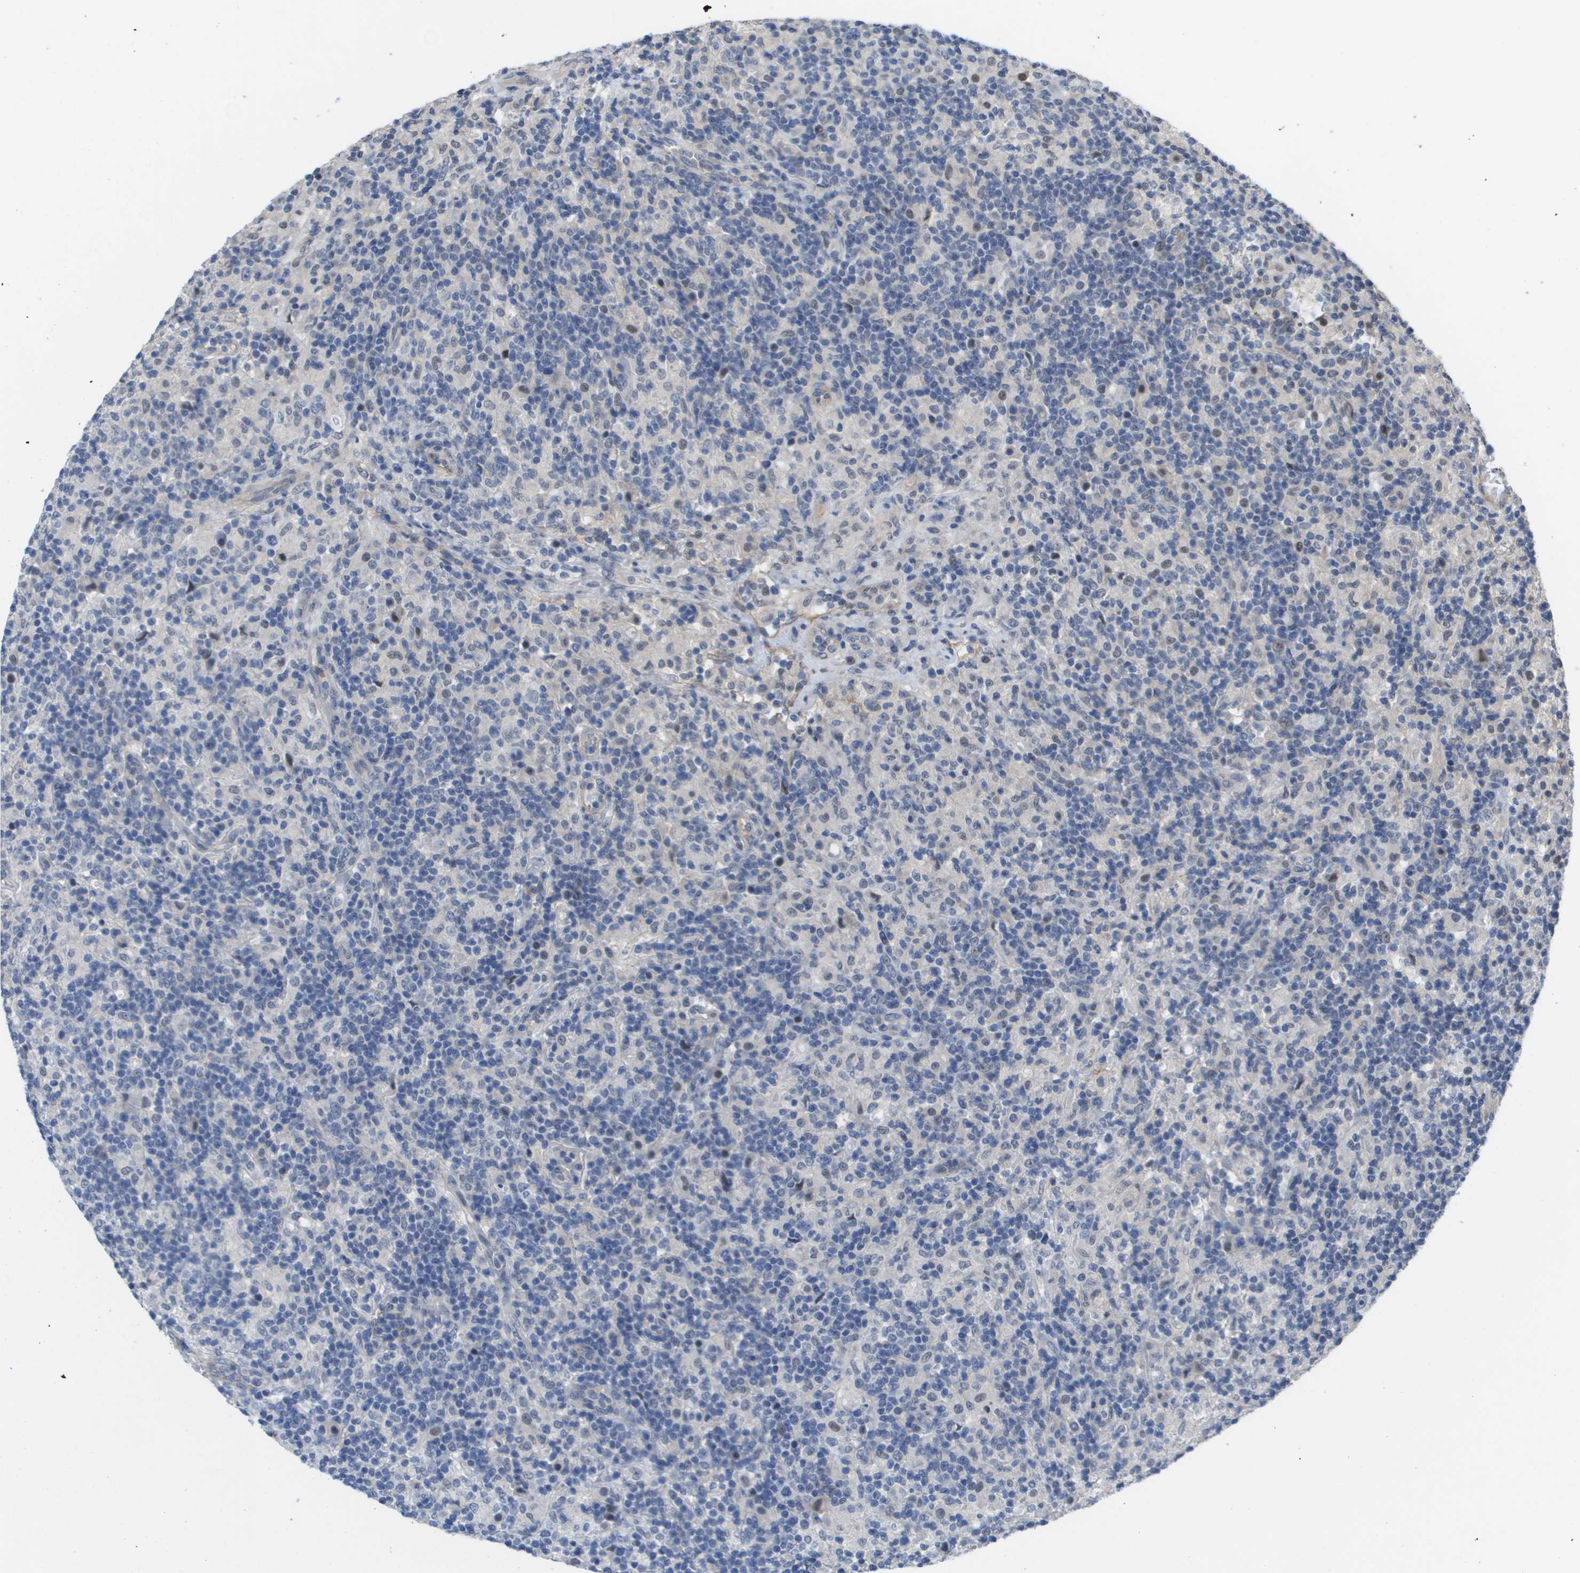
{"staining": {"intensity": "negative", "quantity": "none", "location": "none"}, "tissue": "lymphoma", "cell_type": "Tumor cells", "image_type": "cancer", "snomed": [{"axis": "morphology", "description": "Hodgkin's disease, NOS"}, {"axis": "topography", "description": "Lymph node"}], "caption": "An immunohistochemistry (IHC) image of lymphoma is shown. There is no staining in tumor cells of lymphoma.", "gene": "RNF112", "patient": {"sex": "male", "age": 70}}